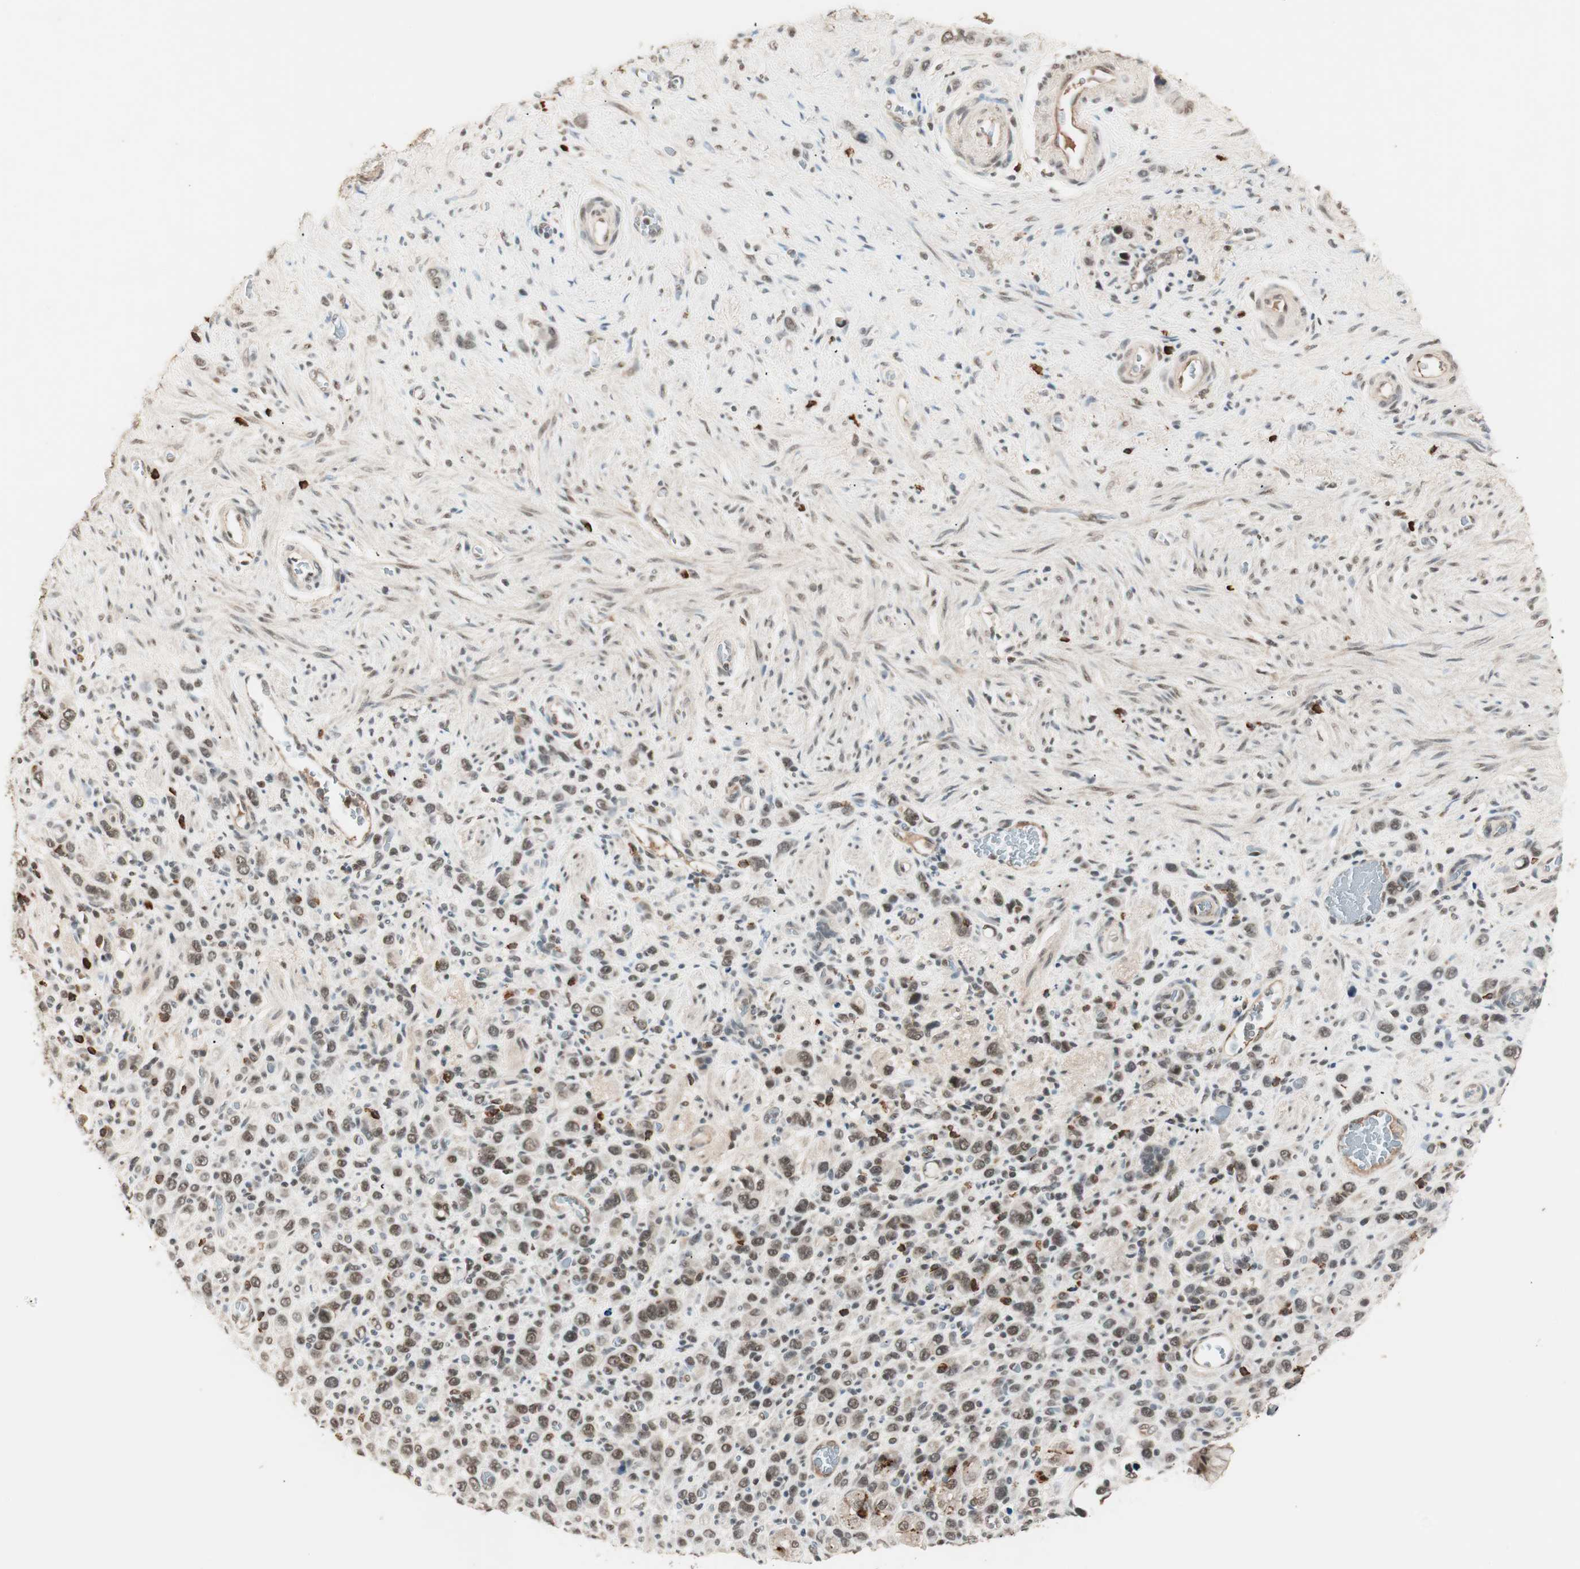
{"staining": {"intensity": "moderate", "quantity": ">75%", "location": "nuclear"}, "tissue": "stomach cancer", "cell_type": "Tumor cells", "image_type": "cancer", "snomed": [{"axis": "morphology", "description": "Normal tissue, NOS"}, {"axis": "morphology", "description": "Adenocarcinoma, NOS"}, {"axis": "morphology", "description": "Adenocarcinoma, High grade"}, {"axis": "topography", "description": "Stomach, upper"}, {"axis": "topography", "description": "Stomach"}], "caption": "Immunohistochemistry (IHC) of adenocarcinoma (stomach) reveals medium levels of moderate nuclear staining in approximately >75% of tumor cells. (DAB (3,3'-diaminobenzidine) IHC with brightfield microscopy, high magnification).", "gene": "NFRKB", "patient": {"sex": "female", "age": 65}}